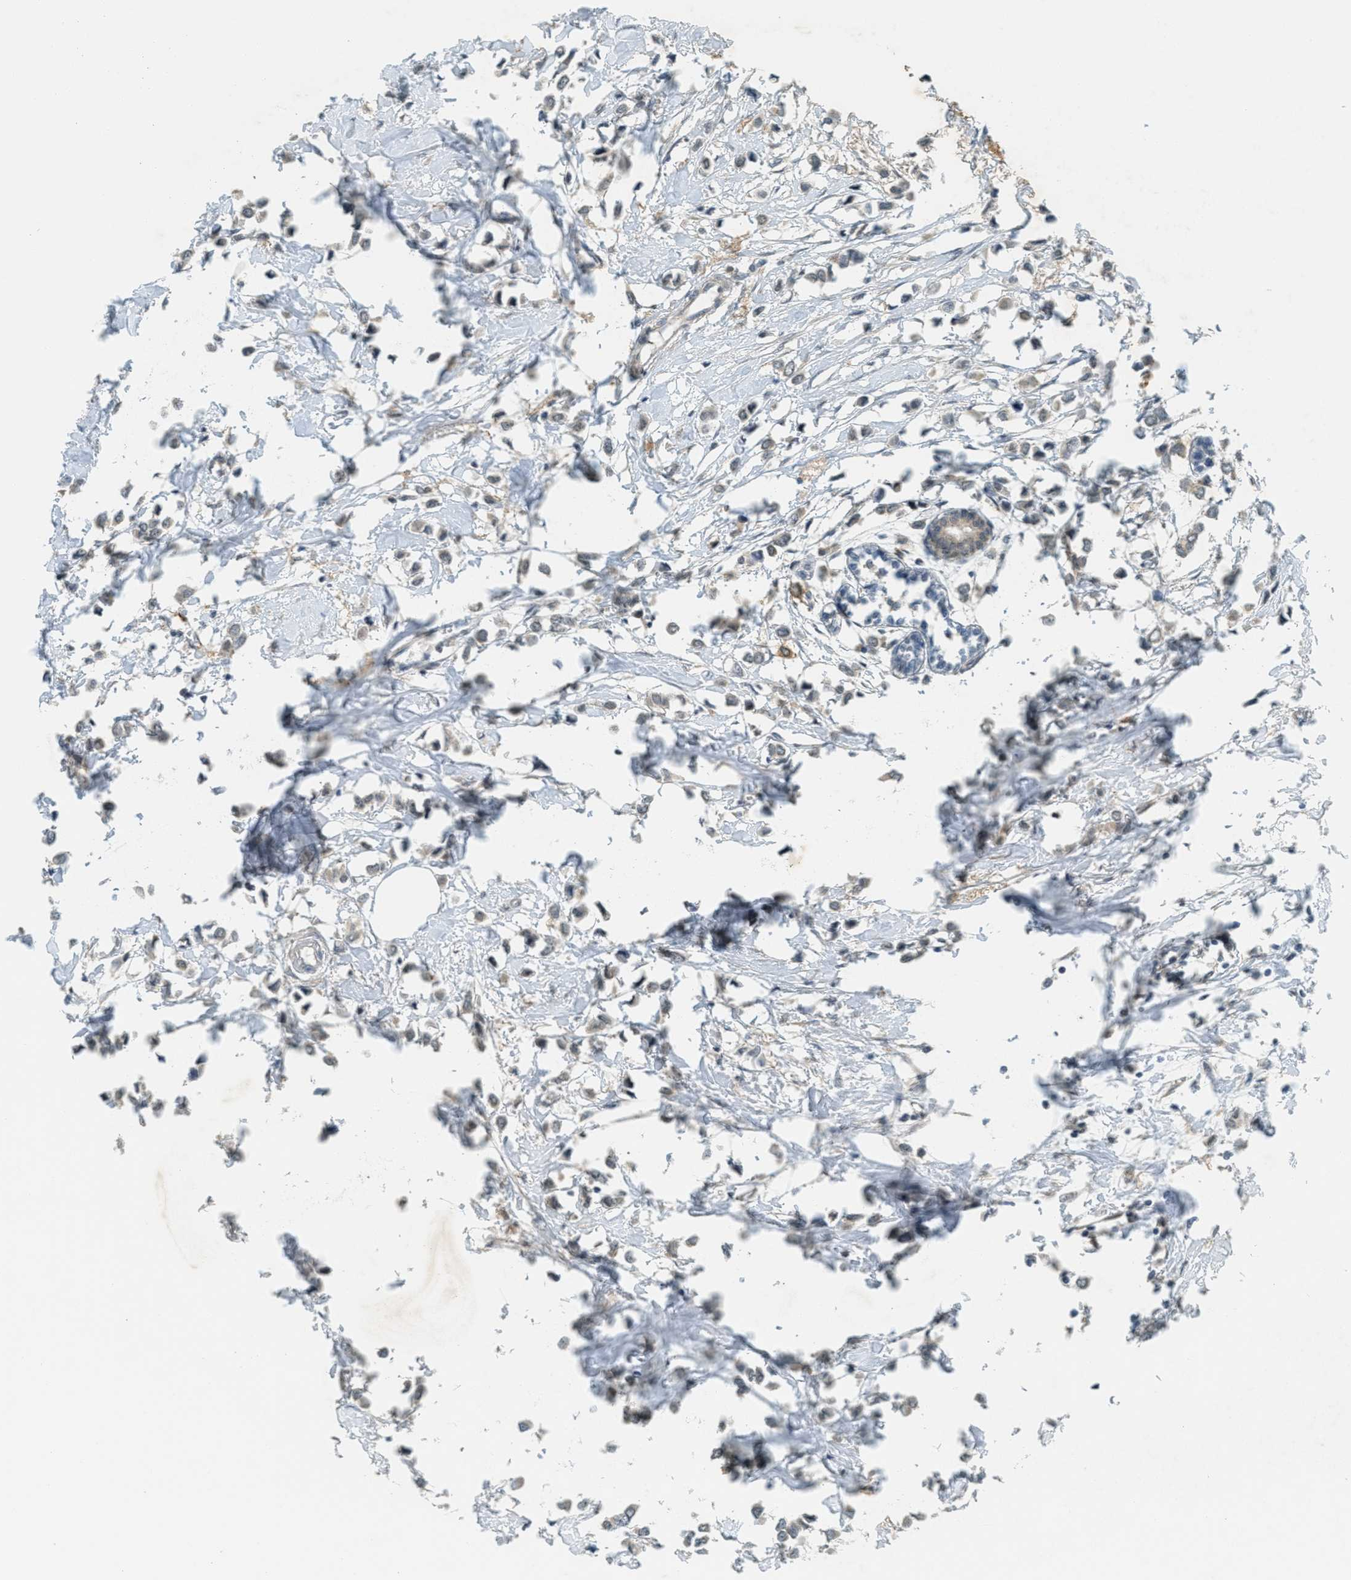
{"staining": {"intensity": "weak", "quantity": ">75%", "location": "cytoplasmic/membranous"}, "tissue": "breast cancer", "cell_type": "Tumor cells", "image_type": "cancer", "snomed": [{"axis": "morphology", "description": "Lobular carcinoma"}, {"axis": "topography", "description": "Breast"}], "caption": "A low amount of weak cytoplasmic/membranous expression is present in approximately >75% of tumor cells in breast cancer (lobular carcinoma) tissue.", "gene": "TCF20", "patient": {"sex": "female", "age": 51}}